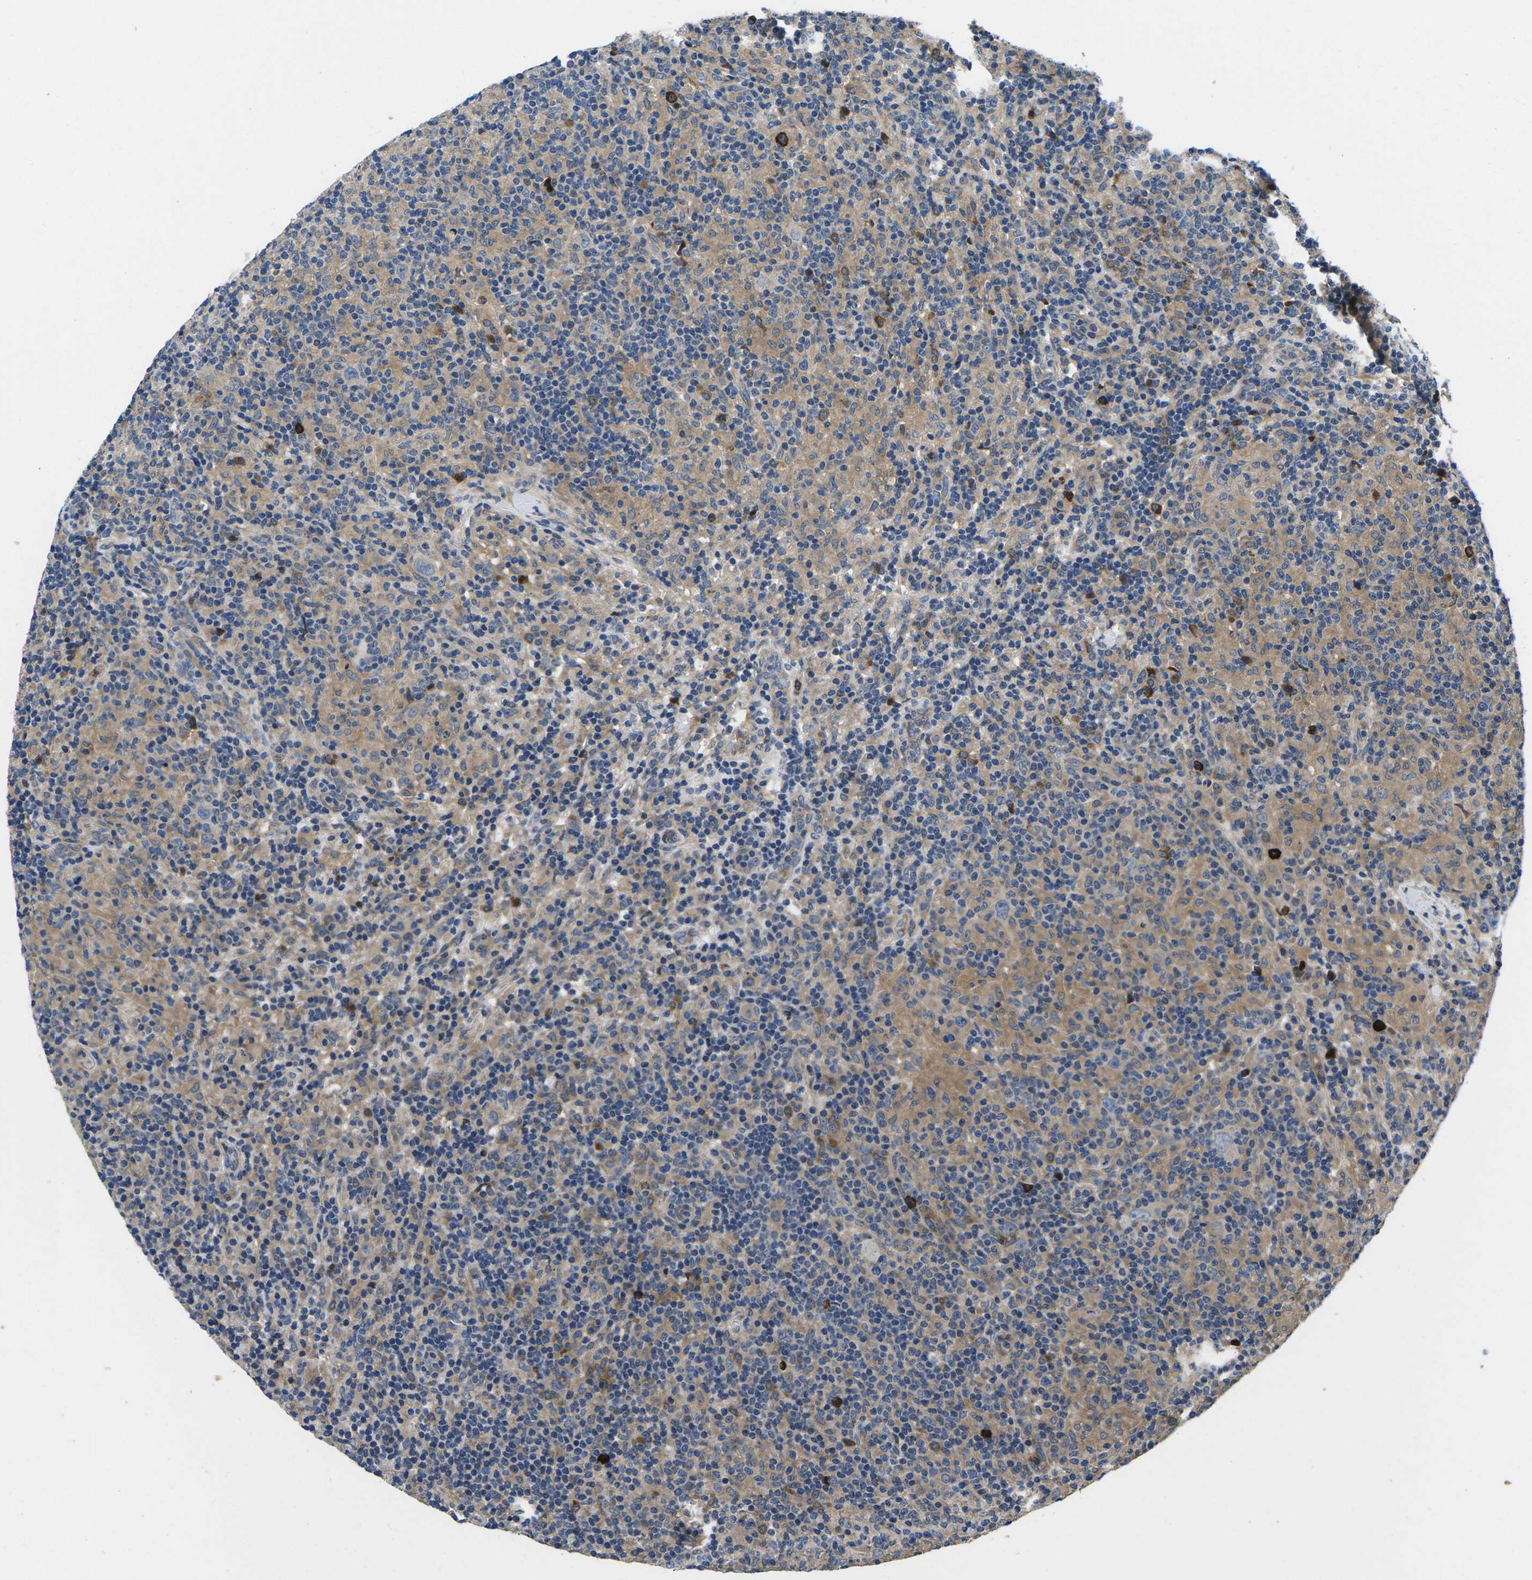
{"staining": {"intensity": "weak", "quantity": "25%-75%", "location": "cytoplasmic/membranous"}, "tissue": "lymphoma", "cell_type": "Tumor cells", "image_type": "cancer", "snomed": [{"axis": "morphology", "description": "Hodgkin's disease, NOS"}, {"axis": "topography", "description": "Lymph node"}], "caption": "High-magnification brightfield microscopy of Hodgkin's disease stained with DAB (brown) and counterstained with hematoxylin (blue). tumor cells exhibit weak cytoplasmic/membranous expression is identified in approximately25%-75% of cells.", "gene": "PLCE1", "patient": {"sex": "male", "age": 70}}